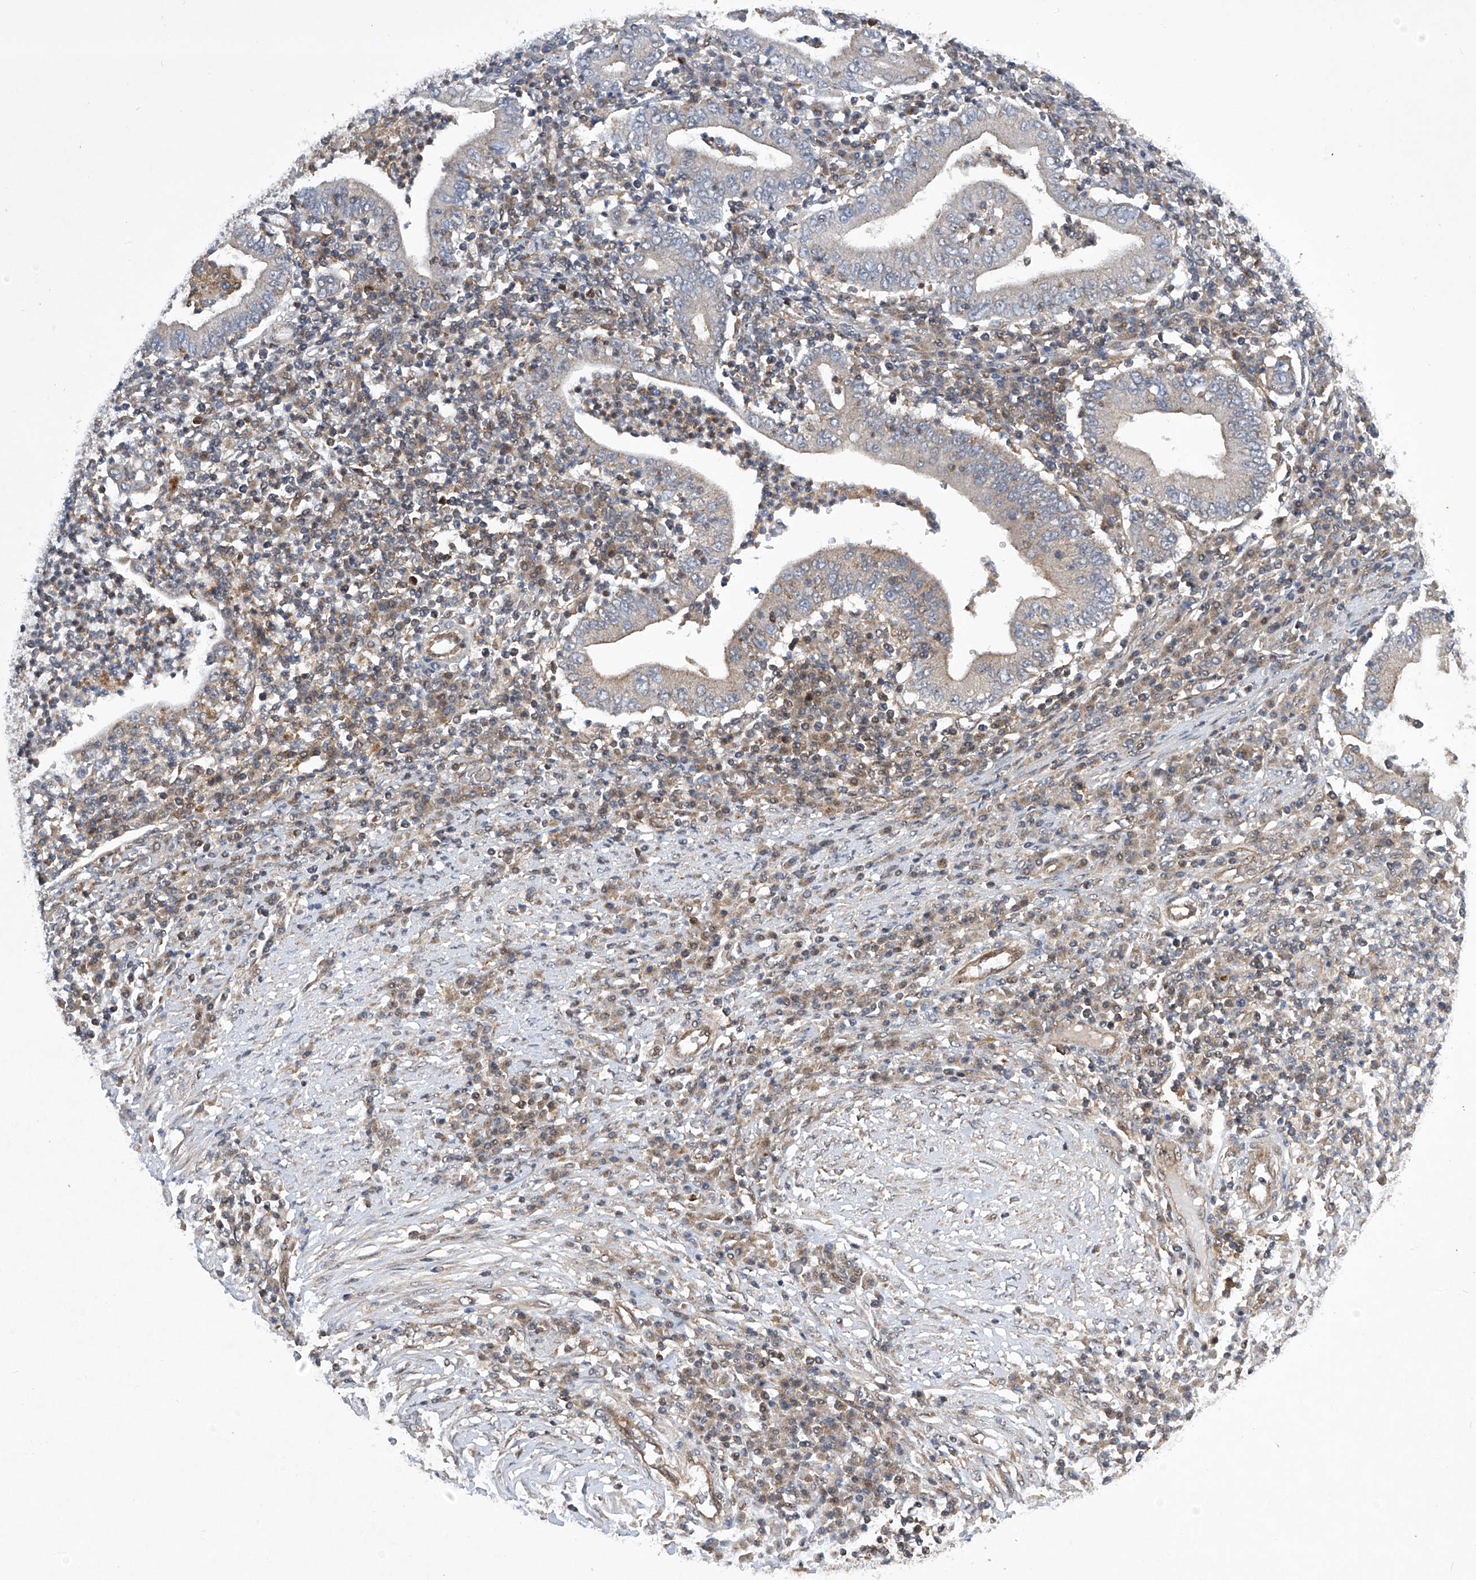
{"staining": {"intensity": "negative", "quantity": "none", "location": "none"}, "tissue": "stomach cancer", "cell_type": "Tumor cells", "image_type": "cancer", "snomed": [{"axis": "morphology", "description": "Normal tissue, NOS"}, {"axis": "morphology", "description": "Adenocarcinoma, NOS"}, {"axis": "topography", "description": "Esophagus"}, {"axis": "topography", "description": "Stomach, upper"}, {"axis": "topography", "description": "Peripheral nerve tissue"}], "caption": "Tumor cells show no significant protein staining in adenocarcinoma (stomach).", "gene": "CISH", "patient": {"sex": "male", "age": 62}}